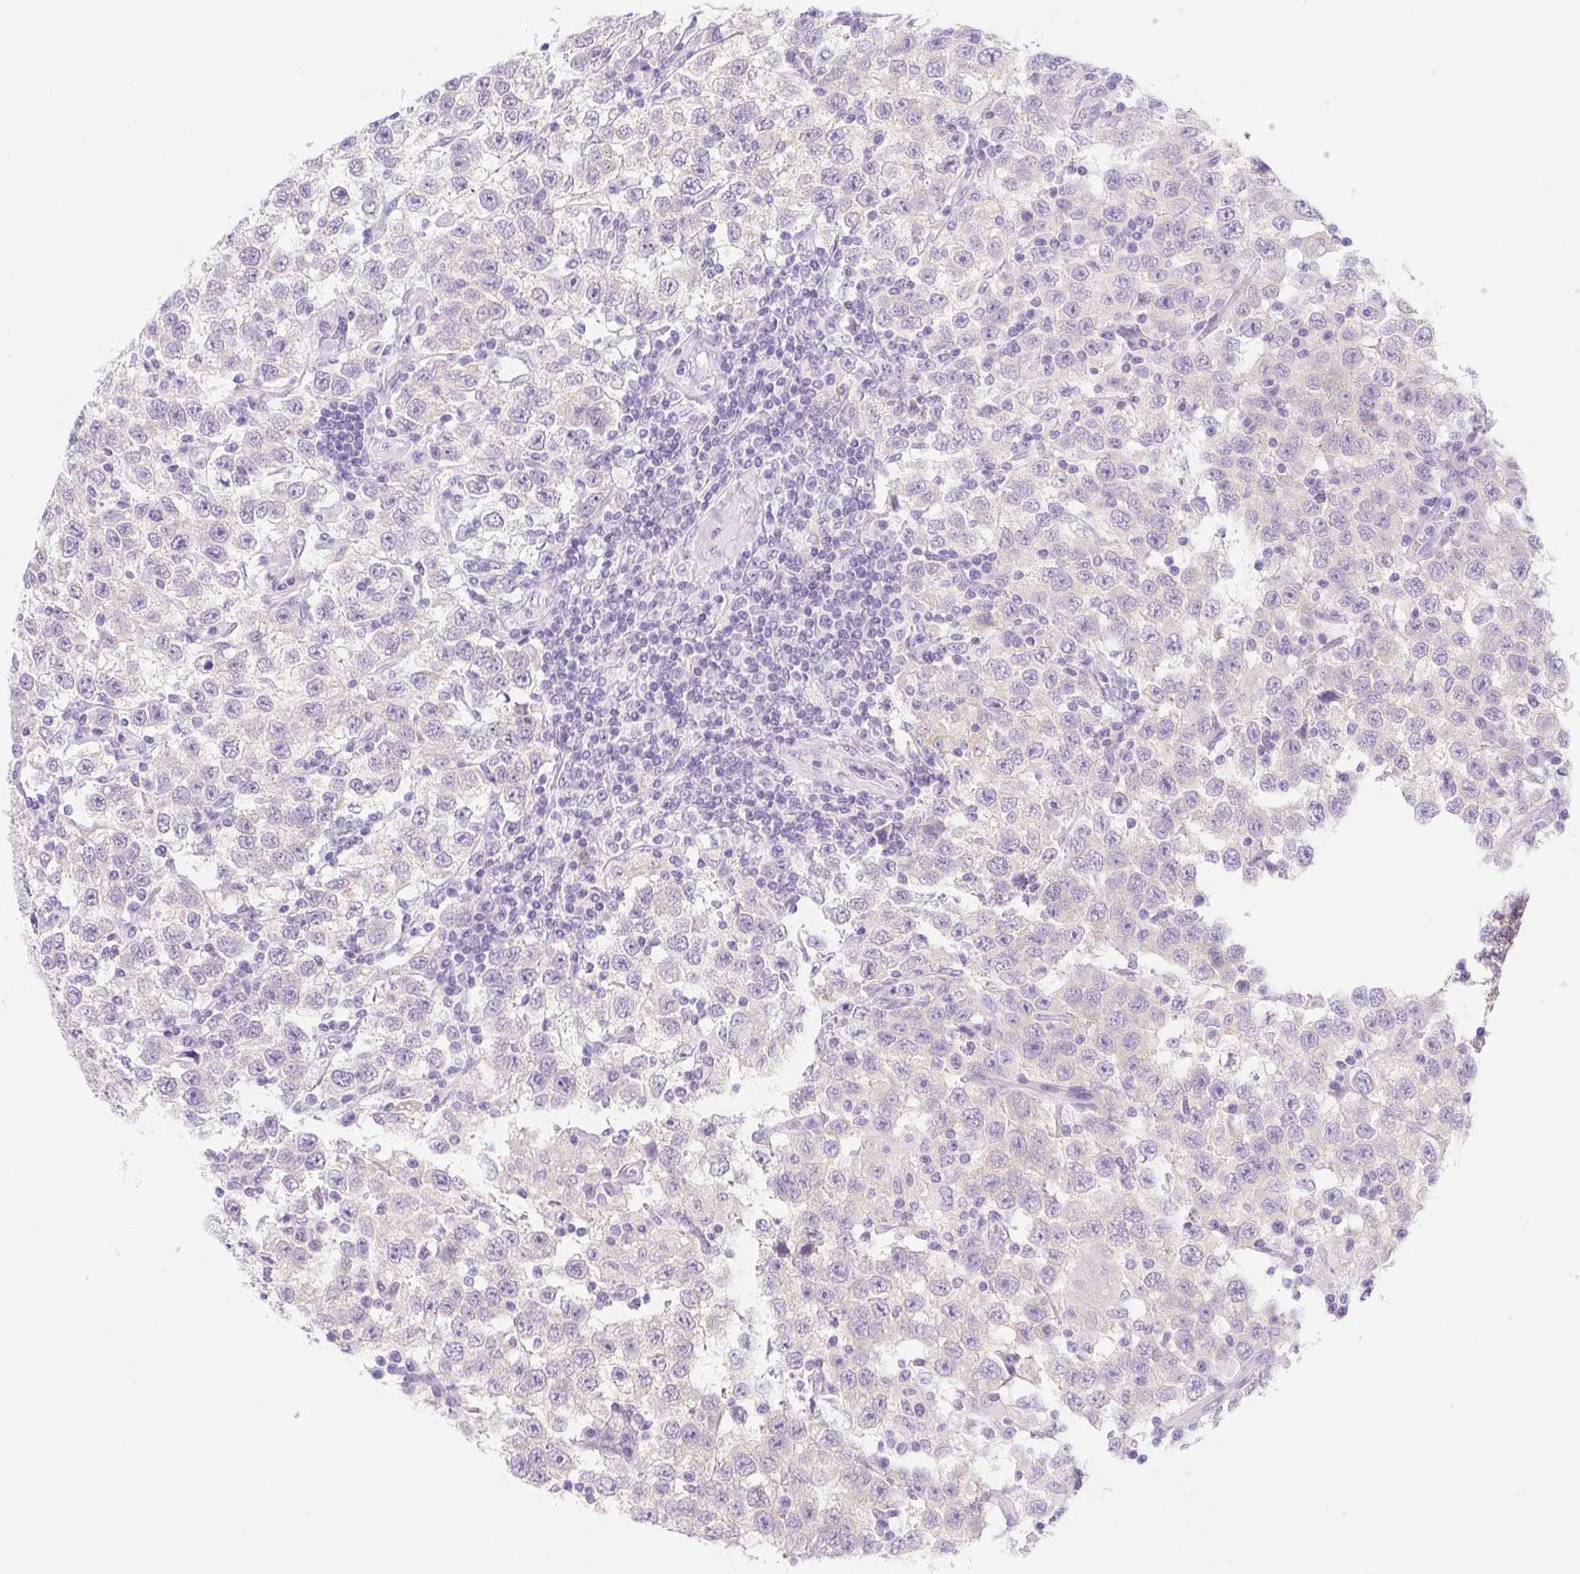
{"staining": {"intensity": "negative", "quantity": "none", "location": "none"}, "tissue": "testis cancer", "cell_type": "Tumor cells", "image_type": "cancer", "snomed": [{"axis": "morphology", "description": "Seminoma, NOS"}, {"axis": "topography", "description": "Testis"}], "caption": "Photomicrograph shows no protein expression in tumor cells of seminoma (testis) tissue. (Stains: DAB (3,3'-diaminobenzidine) IHC with hematoxylin counter stain, Microscopy: brightfield microscopy at high magnification).", "gene": "DYNC2LI1", "patient": {"sex": "male", "age": 41}}